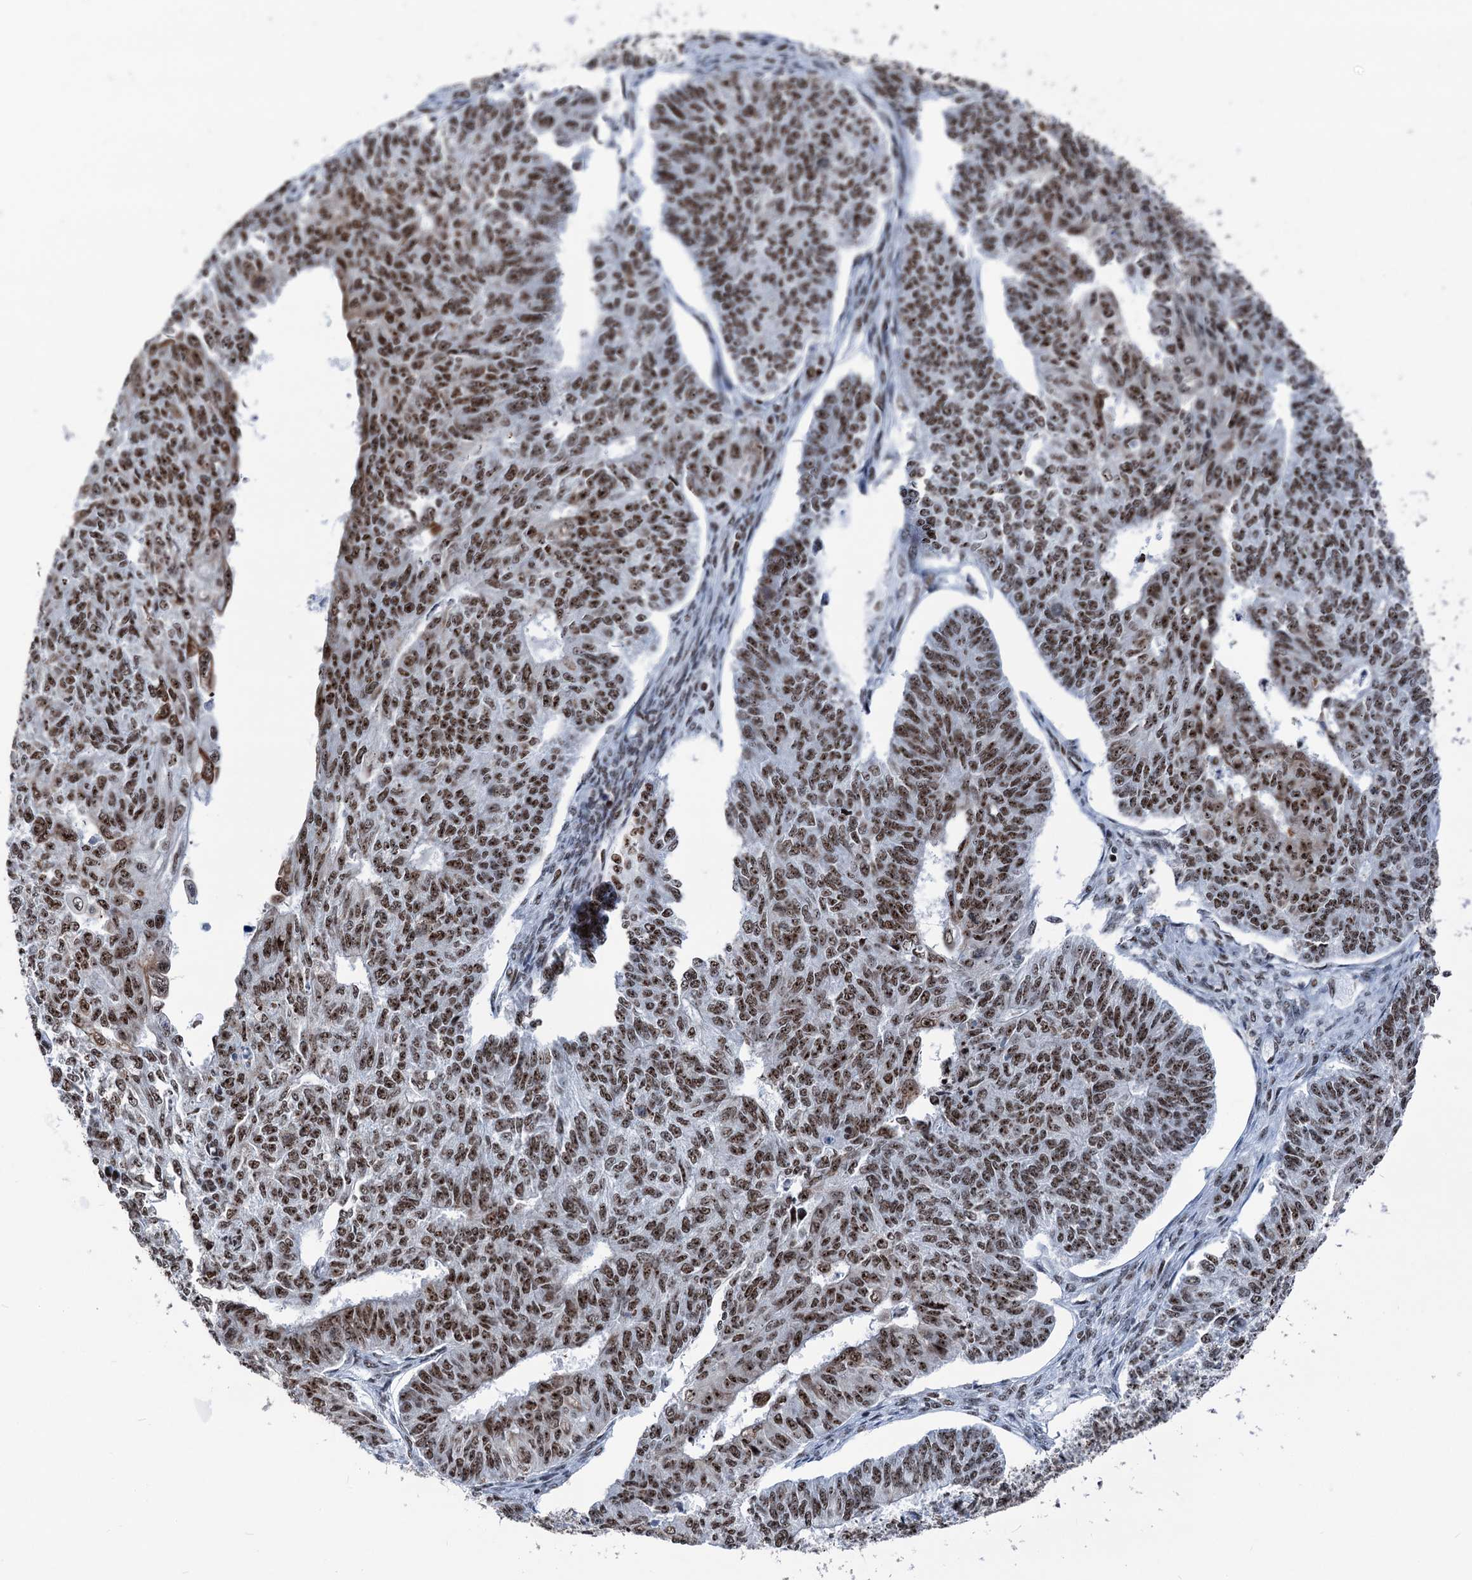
{"staining": {"intensity": "moderate", "quantity": ">75%", "location": "nuclear"}, "tissue": "endometrial cancer", "cell_type": "Tumor cells", "image_type": "cancer", "snomed": [{"axis": "morphology", "description": "Adenocarcinoma, NOS"}, {"axis": "topography", "description": "Endometrium"}], "caption": "IHC of endometrial adenocarcinoma exhibits medium levels of moderate nuclear staining in approximately >75% of tumor cells.", "gene": "DDX23", "patient": {"sex": "female", "age": 32}}